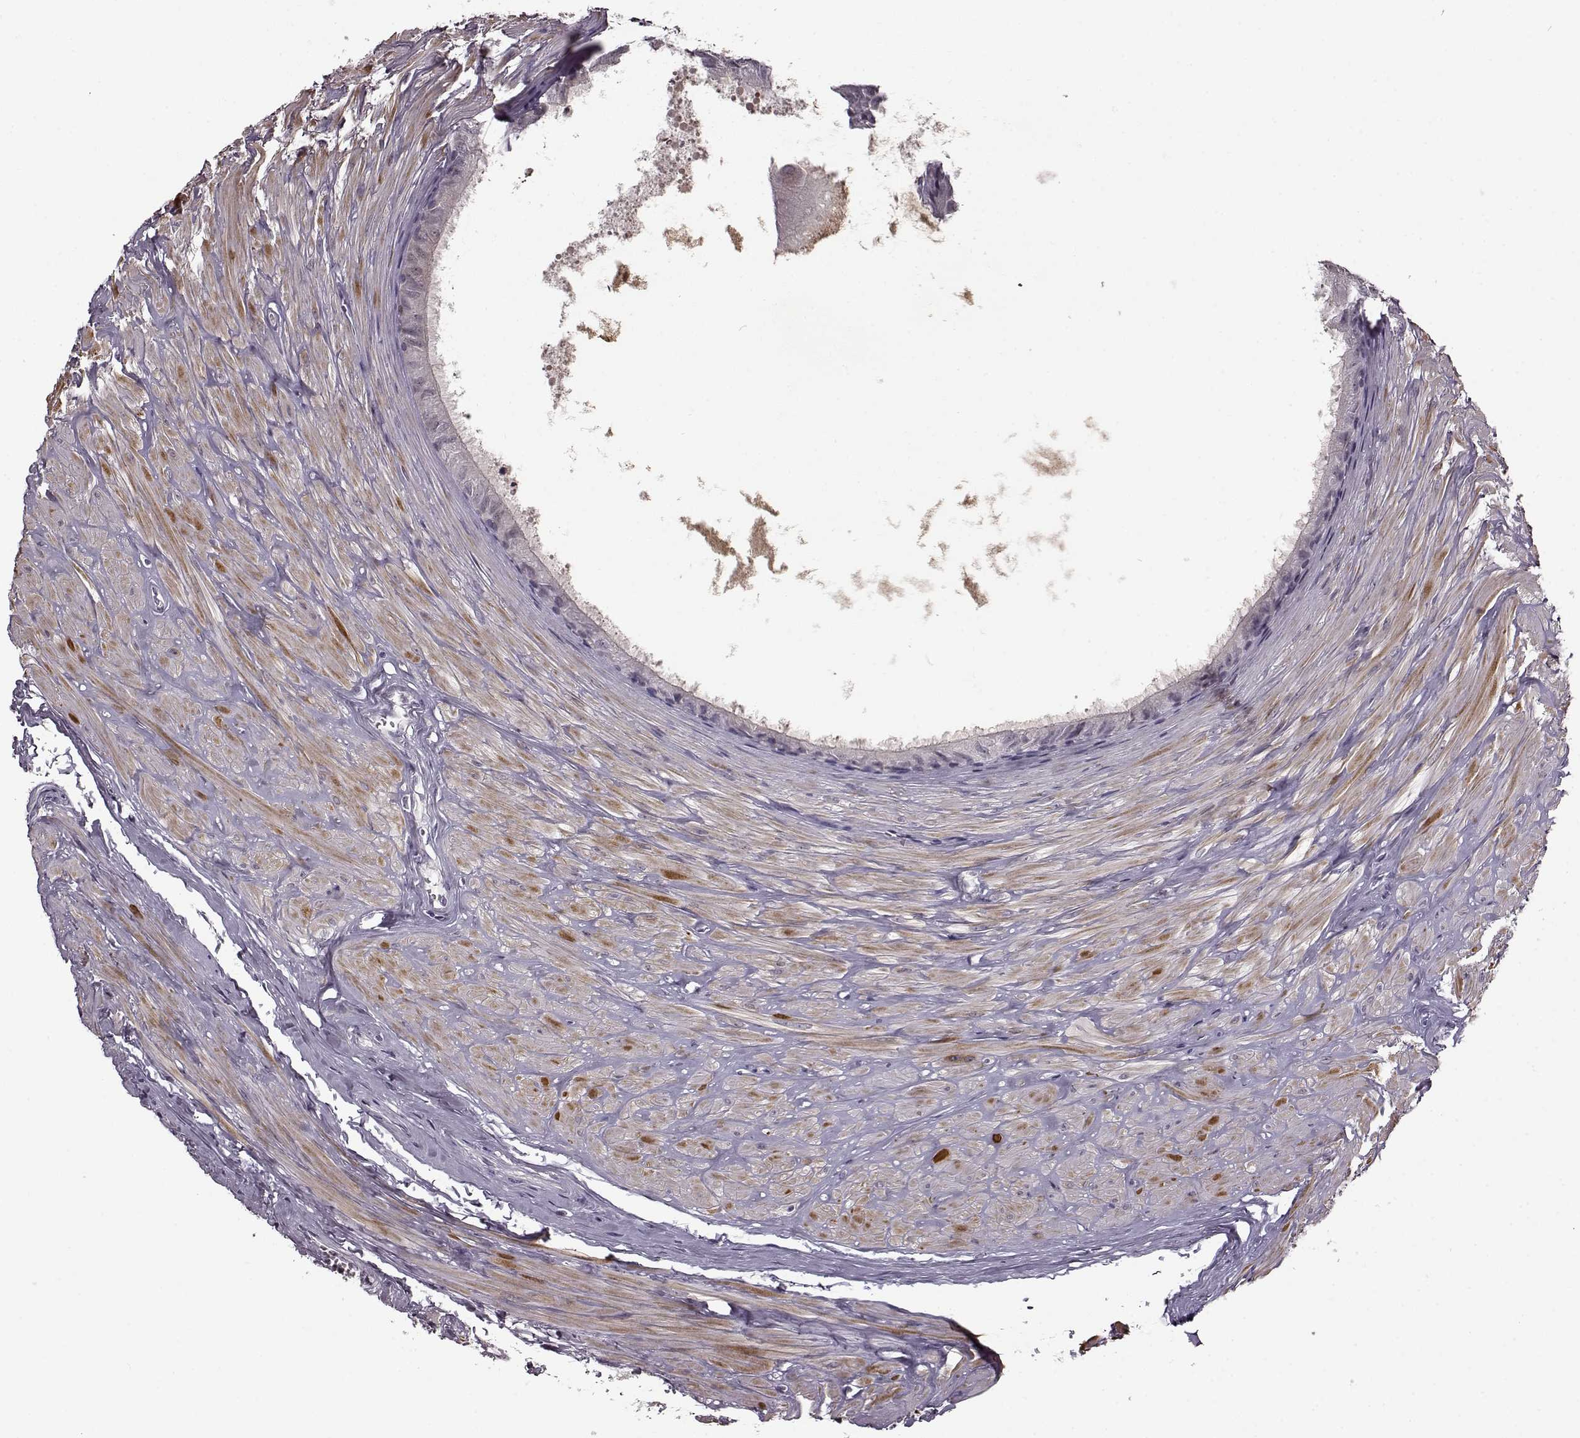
{"staining": {"intensity": "negative", "quantity": "none", "location": "none"}, "tissue": "epididymis", "cell_type": "Glandular cells", "image_type": "normal", "snomed": [{"axis": "morphology", "description": "Normal tissue, NOS"}, {"axis": "topography", "description": "Epididymis"}], "caption": "Glandular cells show no significant protein expression in benign epididymis.", "gene": "CNGA3", "patient": {"sex": "male", "age": 37}}